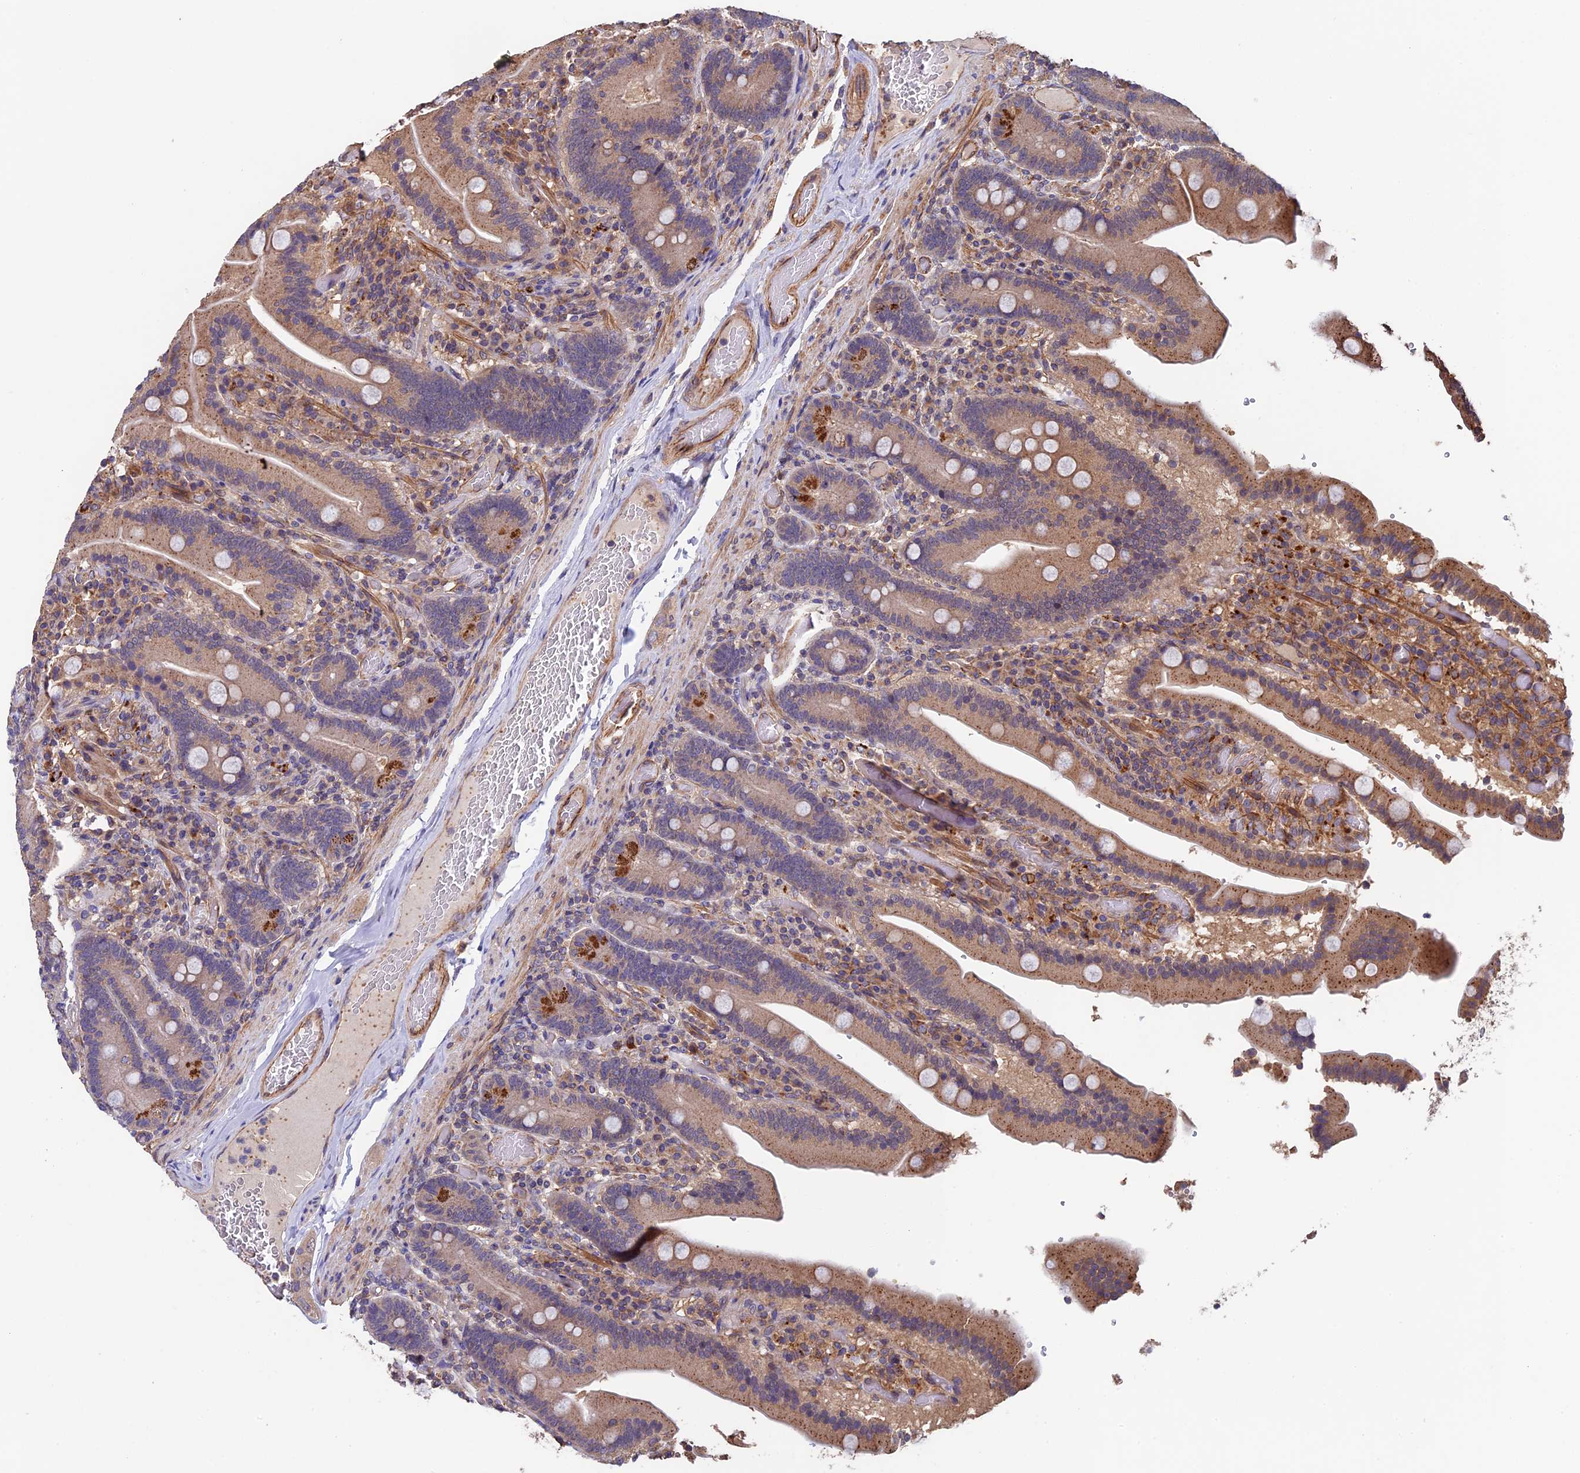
{"staining": {"intensity": "moderate", "quantity": "25%-75%", "location": "cytoplasmic/membranous"}, "tissue": "duodenum", "cell_type": "Glandular cells", "image_type": "normal", "snomed": [{"axis": "morphology", "description": "Normal tissue, NOS"}, {"axis": "topography", "description": "Duodenum"}], "caption": "Benign duodenum was stained to show a protein in brown. There is medium levels of moderate cytoplasmic/membranous positivity in about 25%-75% of glandular cells. The protein is shown in brown color, while the nuclei are stained blue.", "gene": "SLC9A5", "patient": {"sex": "female", "age": 62}}